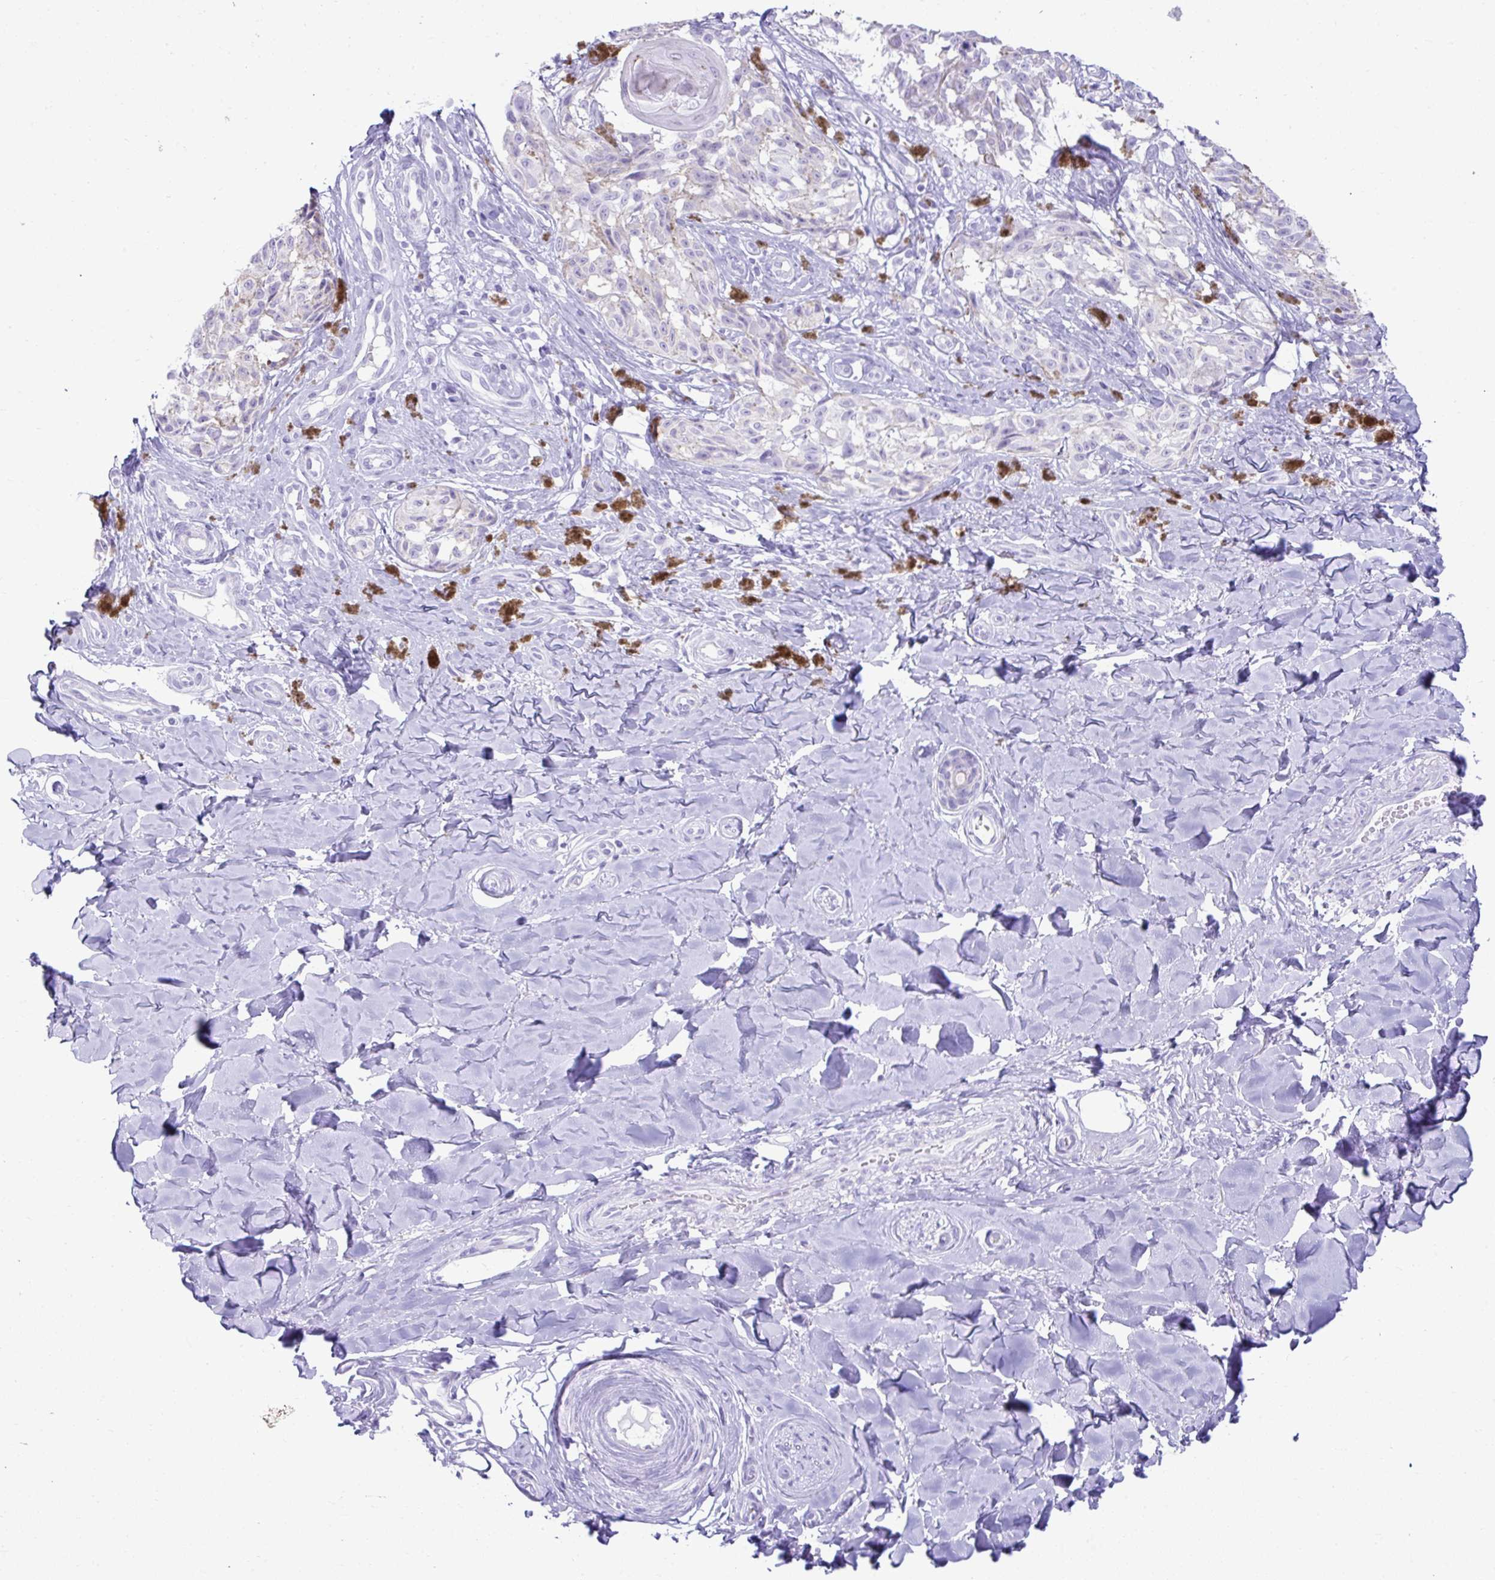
{"staining": {"intensity": "negative", "quantity": "none", "location": "none"}, "tissue": "melanoma", "cell_type": "Tumor cells", "image_type": "cancer", "snomed": [{"axis": "morphology", "description": "Malignant melanoma, NOS"}, {"axis": "topography", "description": "Skin"}], "caption": "This is a micrograph of immunohistochemistry staining of malignant melanoma, which shows no positivity in tumor cells.", "gene": "PSCA", "patient": {"sex": "female", "age": 65}}